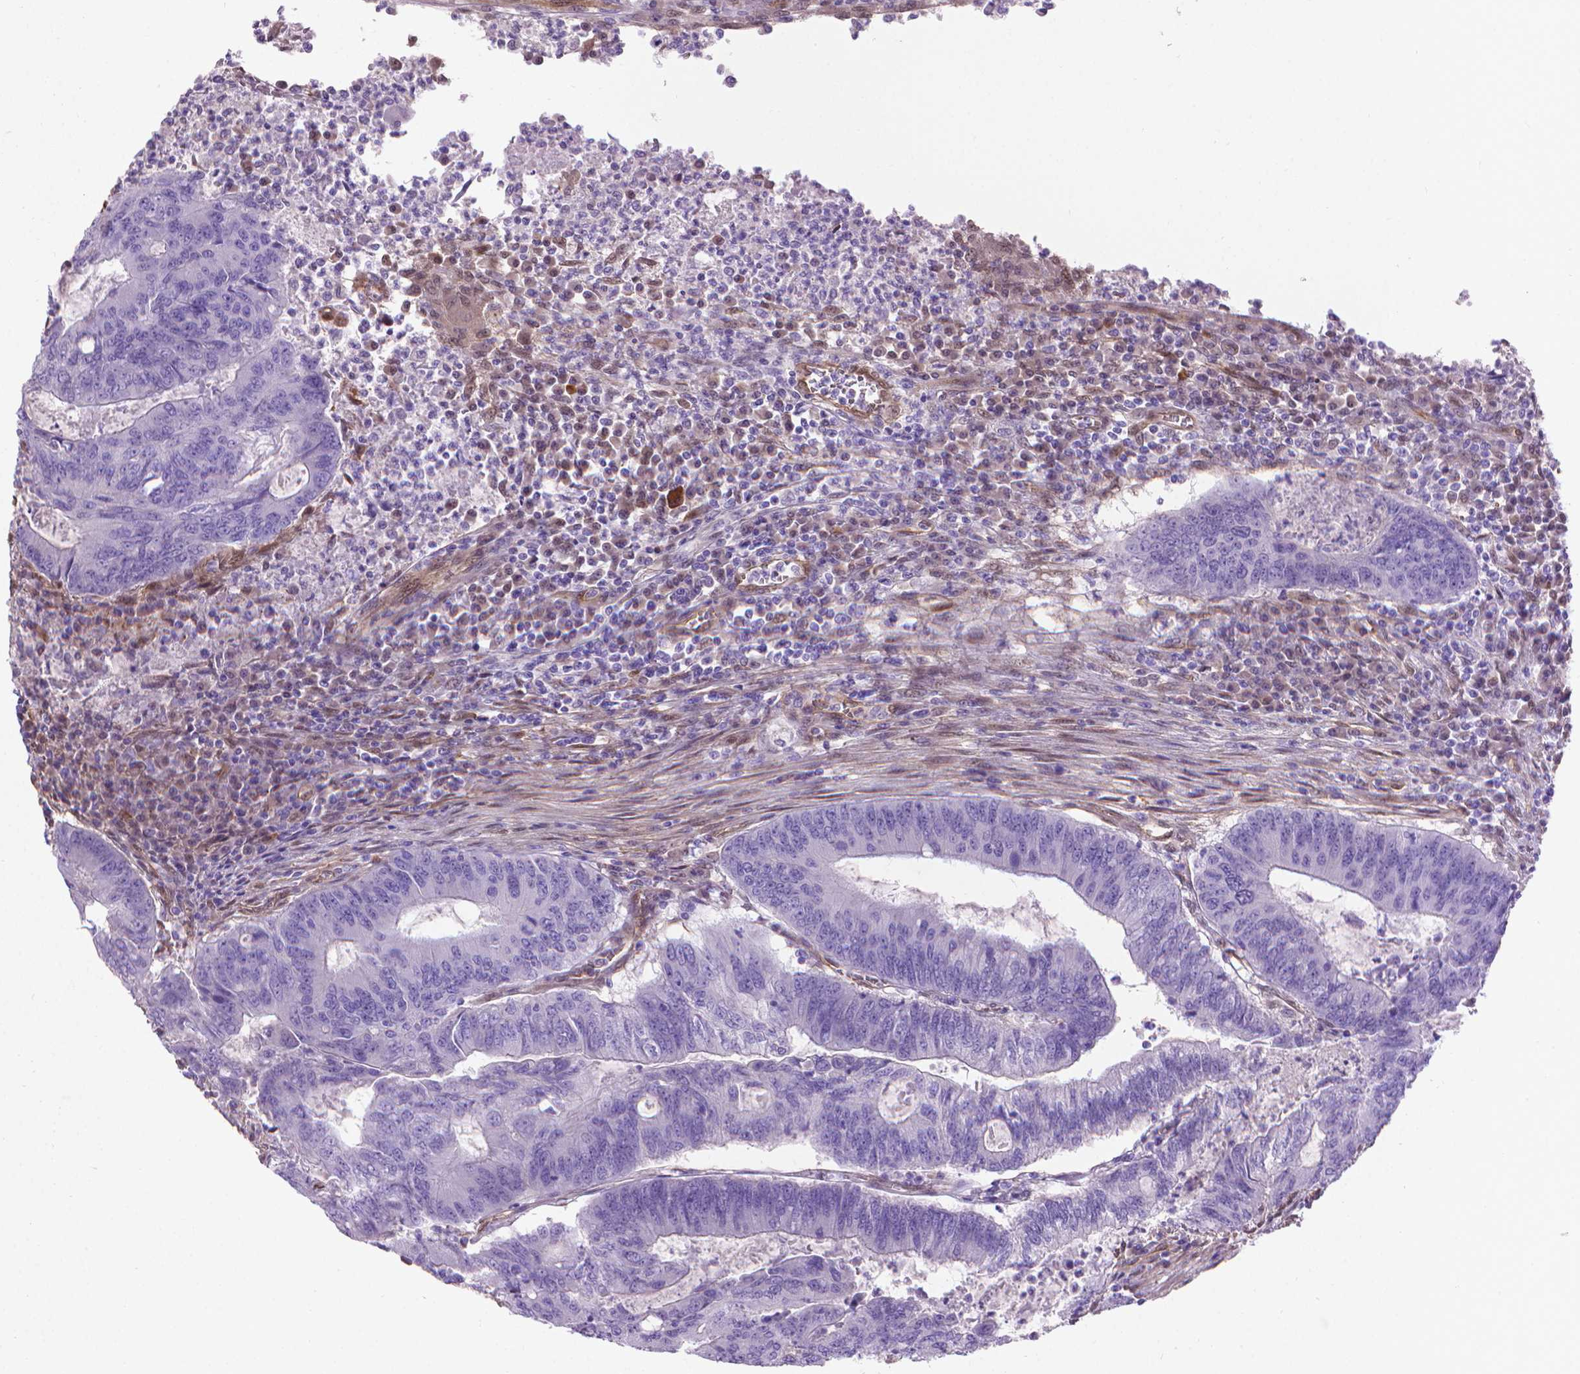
{"staining": {"intensity": "negative", "quantity": "none", "location": "none"}, "tissue": "colorectal cancer", "cell_type": "Tumor cells", "image_type": "cancer", "snomed": [{"axis": "morphology", "description": "Adenocarcinoma, NOS"}, {"axis": "topography", "description": "Colon"}], "caption": "A photomicrograph of adenocarcinoma (colorectal) stained for a protein exhibits no brown staining in tumor cells.", "gene": "CLIC4", "patient": {"sex": "male", "age": 67}}